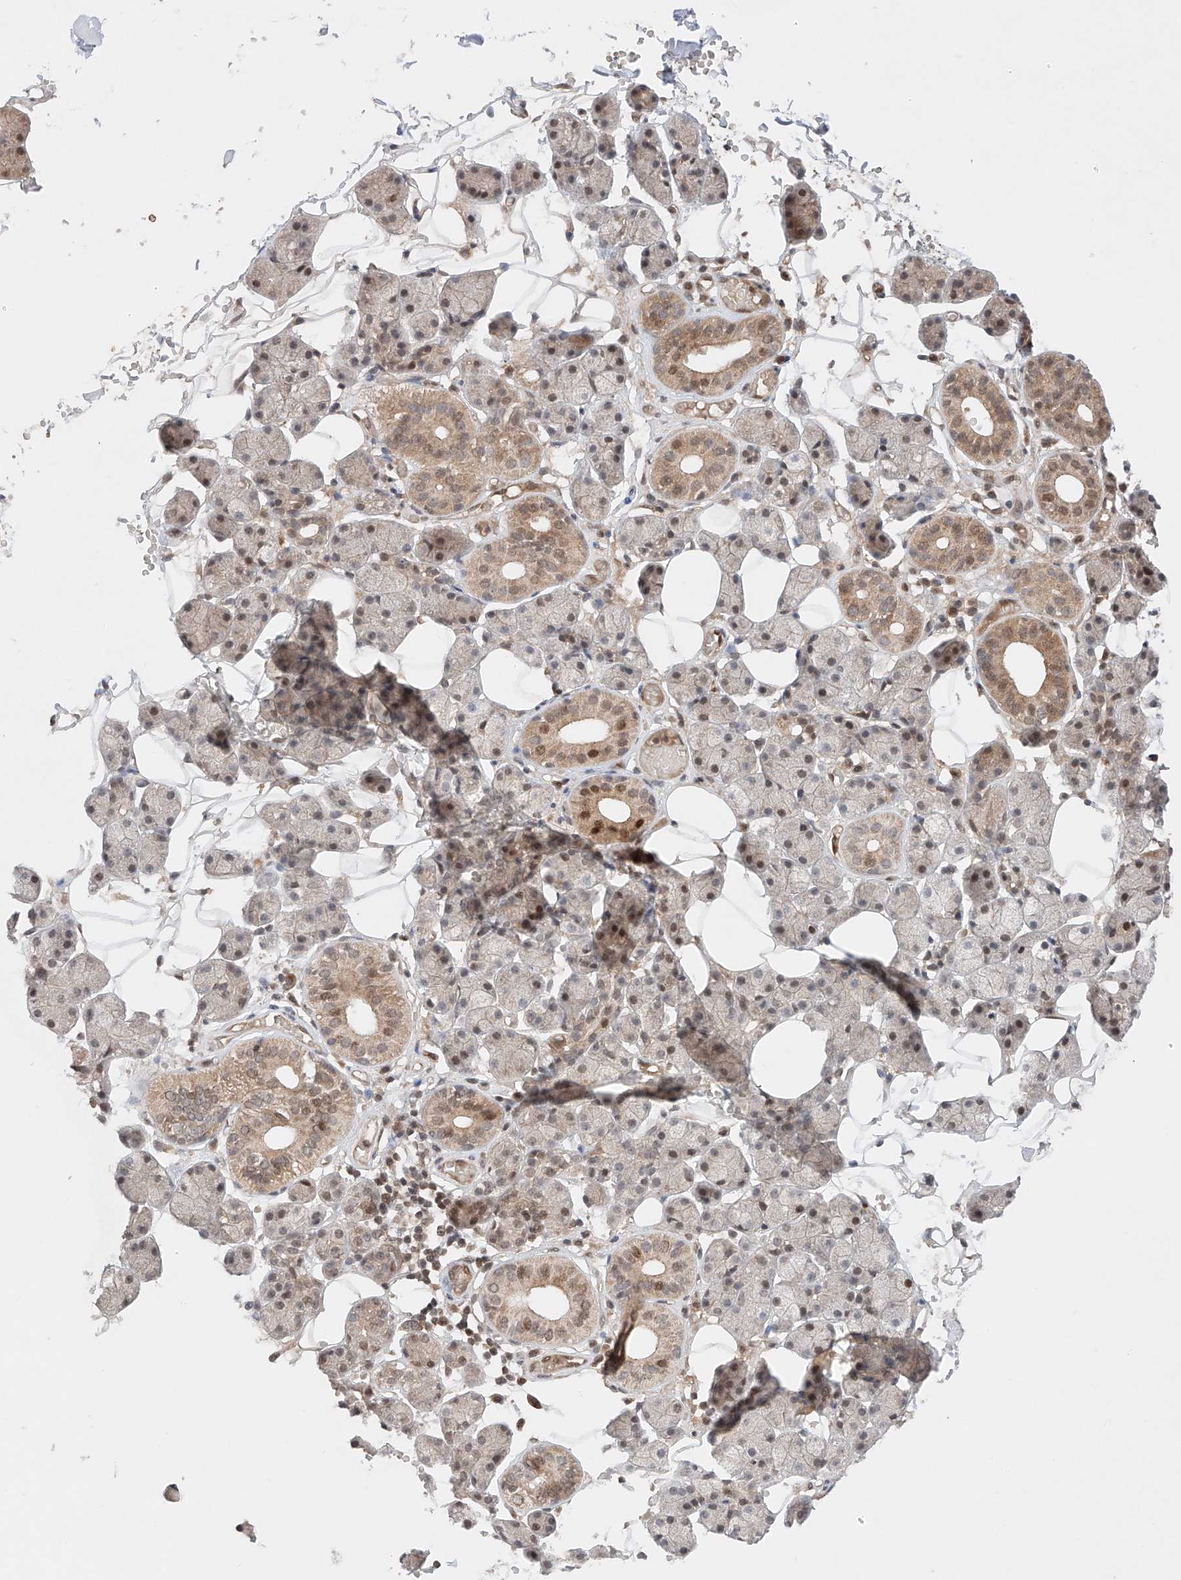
{"staining": {"intensity": "moderate", "quantity": "25%-75%", "location": "cytoplasmic/membranous,nuclear"}, "tissue": "salivary gland", "cell_type": "Glandular cells", "image_type": "normal", "snomed": [{"axis": "morphology", "description": "Normal tissue, NOS"}, {"axis": "topography", "description": "Salivary gland"}], "caption": "Human salivary gland stained with a brown dye shows moderate cytoplasmic/membranous,nuclear positive expression in approximately 25%-75% of glandular cells.", "gene": "RNF31", "patient": {"sex": "female", "age": 33}}